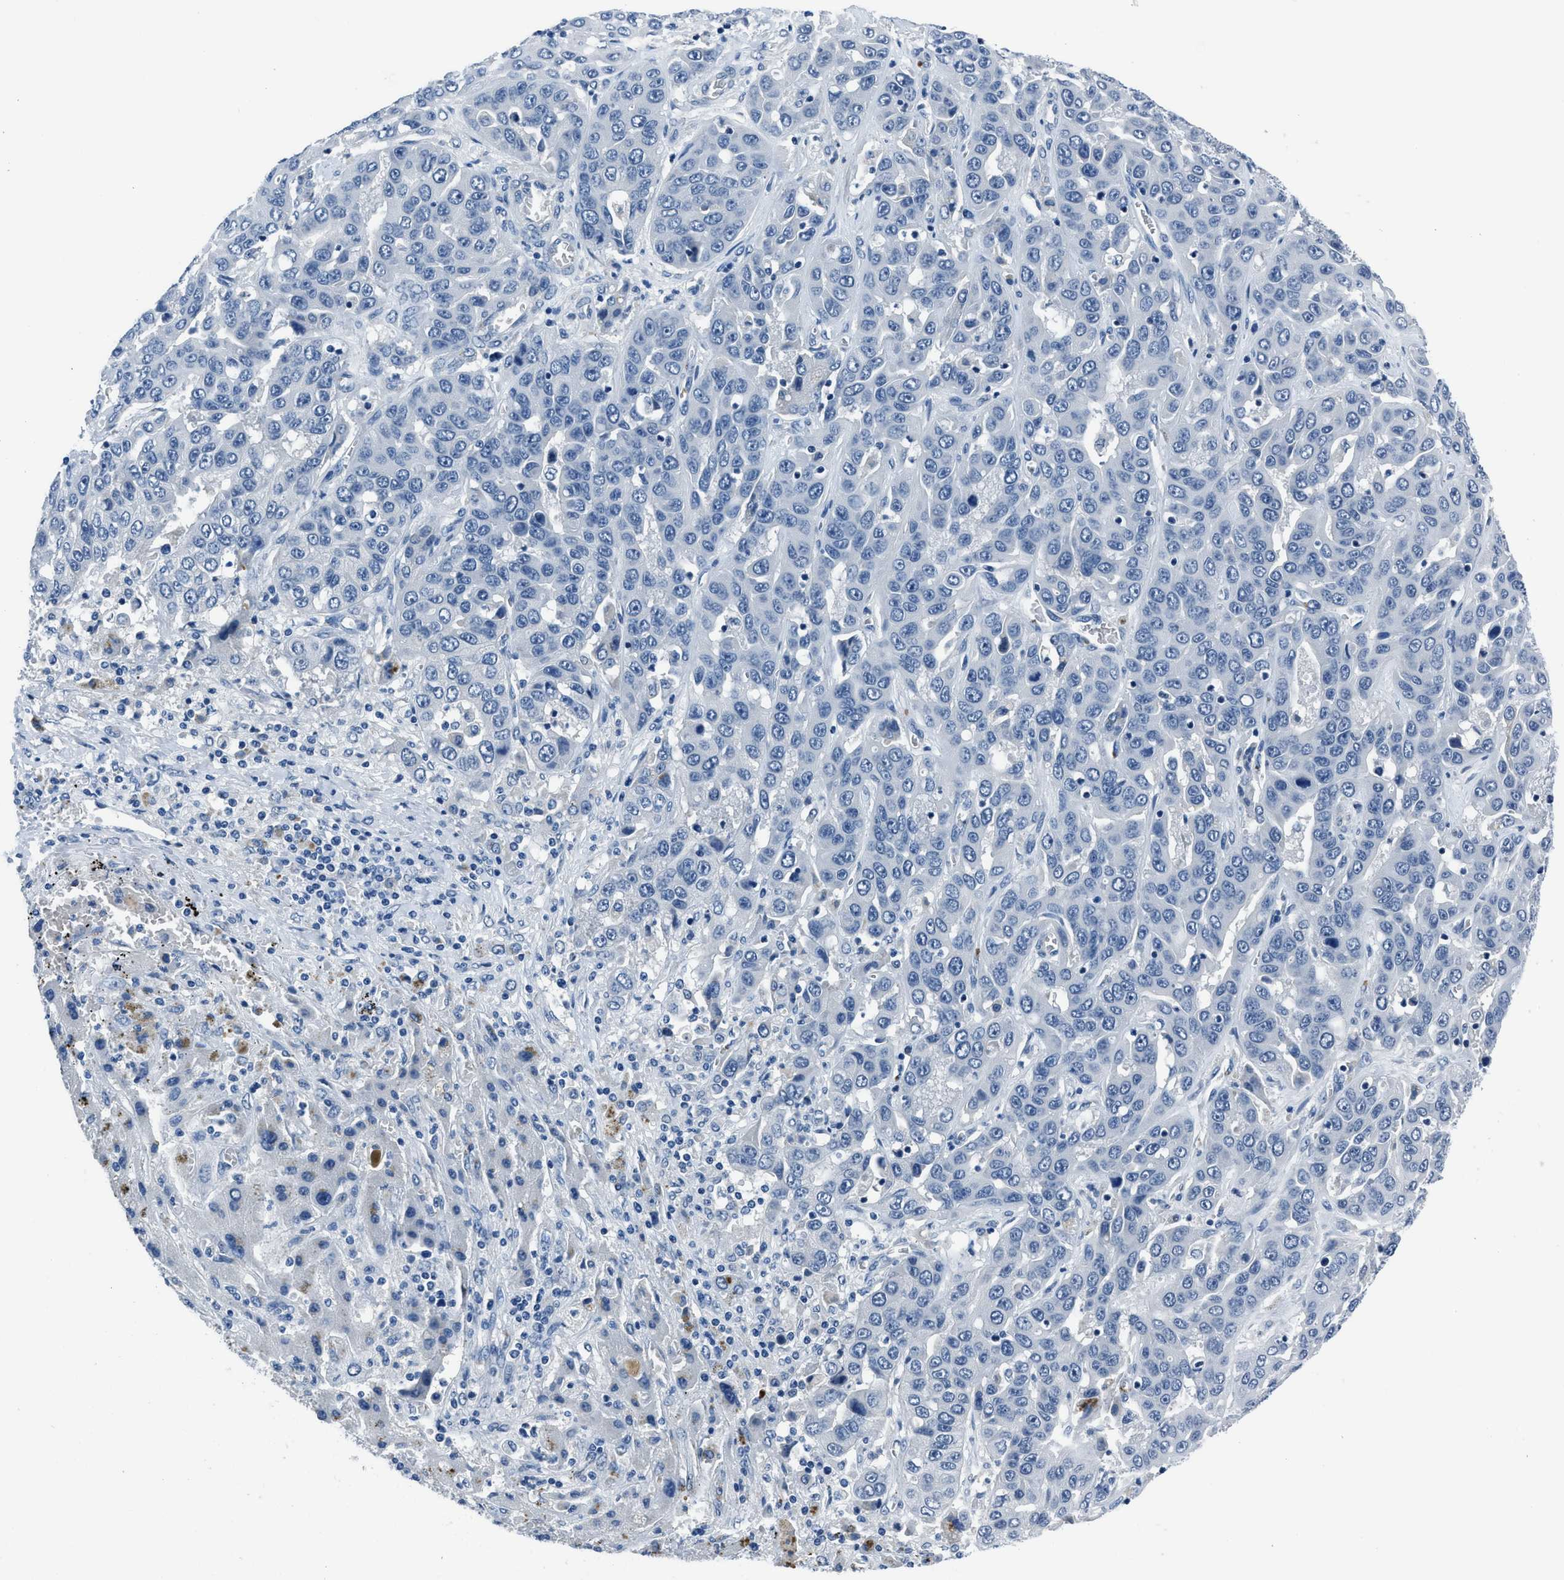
{"staining": {"intensity": "negative", "quantity": "none", "location": "none"}, "tissue": "liver cancer", "cell_type": "Tumor cells", "image_type": "cancer", "snomed": [{"axis": "morphology", "description": "Cholangiocarcinoma"}, {"axis": "topography", "description": "Liver"}], "caption": "Liver cancer stained for a protein using immunohistochemistry (IHC) displays no positivity tumor cells.", "gene": "GJA3", "patient": {"sex": "female", "age": 52}}